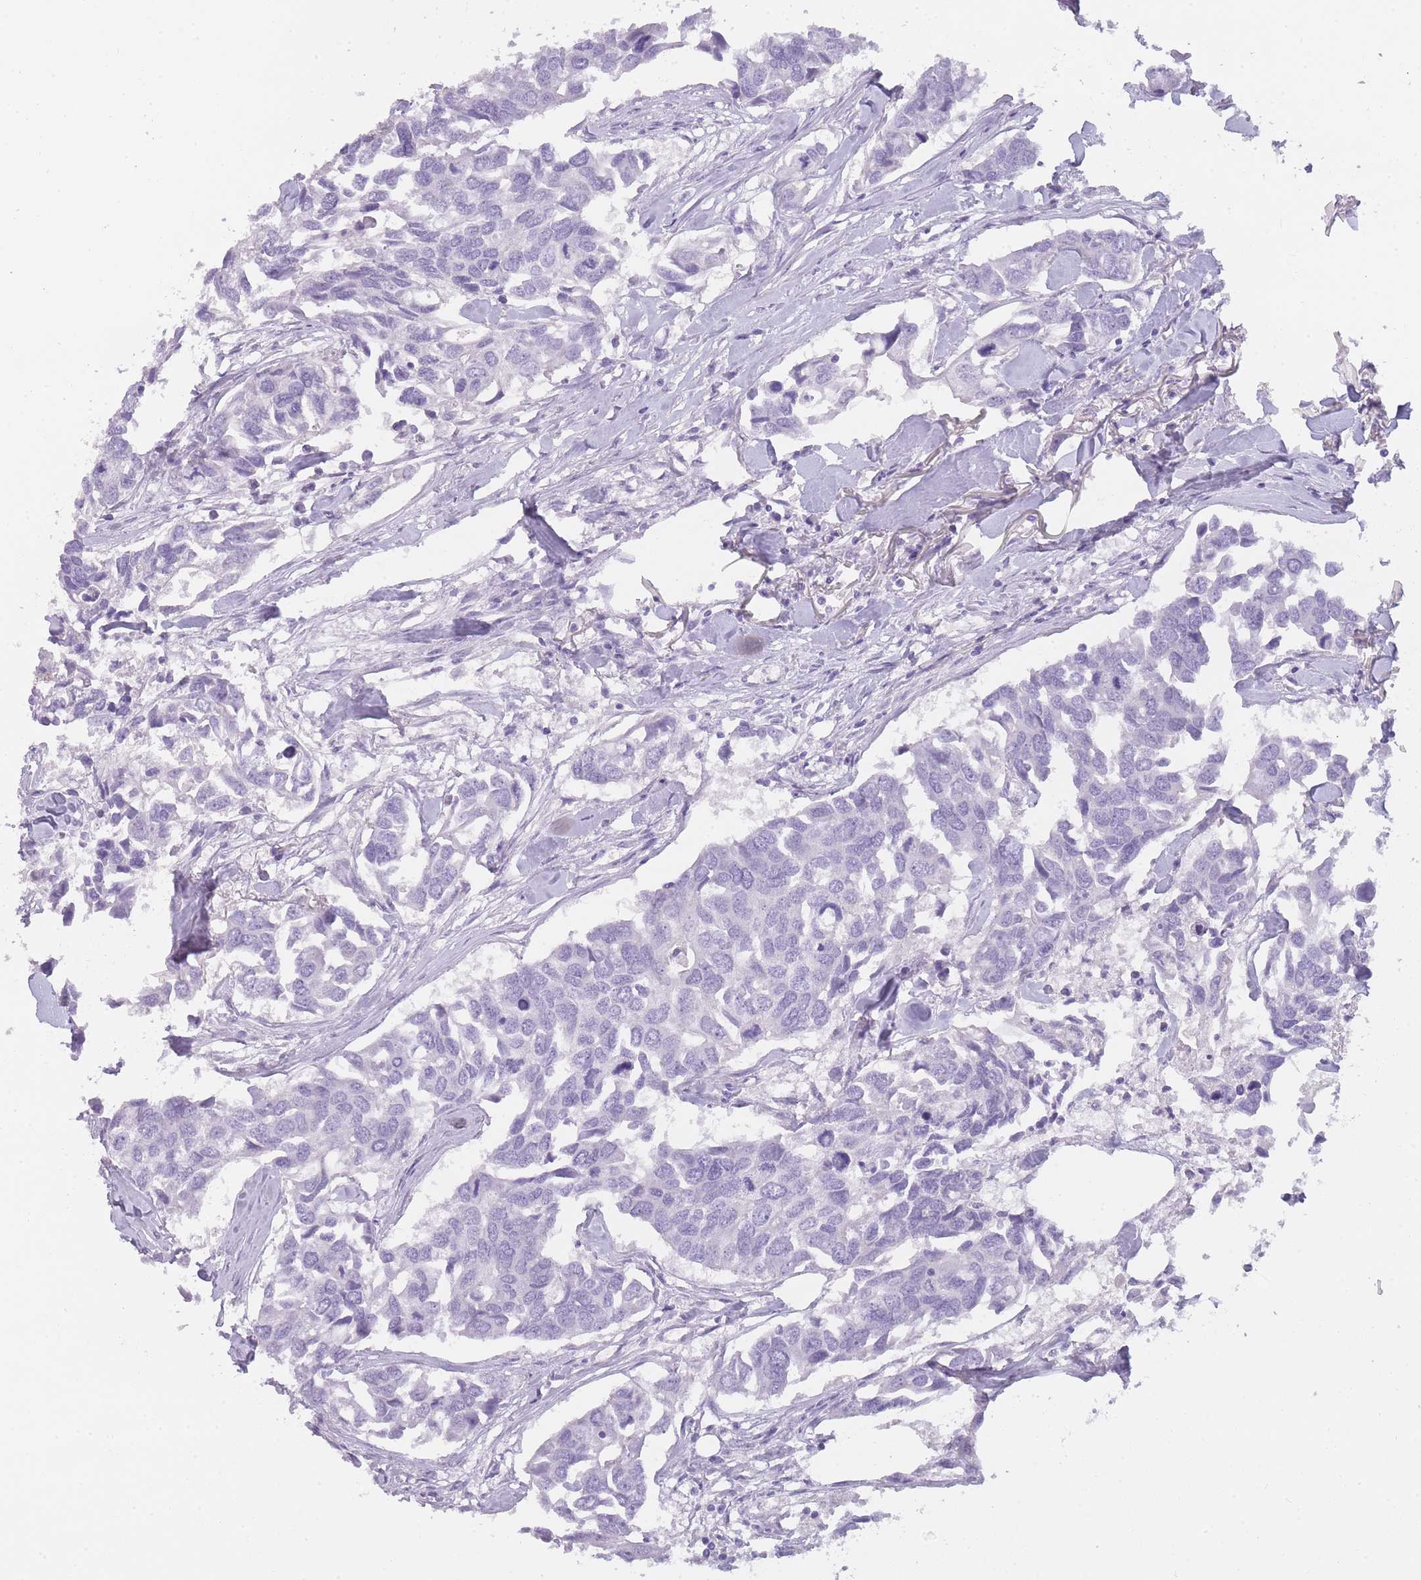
{"staining": {"intensity": "negative", "quantity": "none", "location": "none"}, "tissue": "breast cancer", "cell_type": "Tumor cells", "image_type": "cancer", "snomed": [{"axis": "morphology", "description": "Duct carcinoma"}, {"axis": "topography", "description": "Breast"}], "caption": "Protein analysis of infiltrating ductal carcinoma (breast) shows no significant staining in tumor cells.", "gene": "TCP11", "patient": {"sex": "female", "age": 83}}